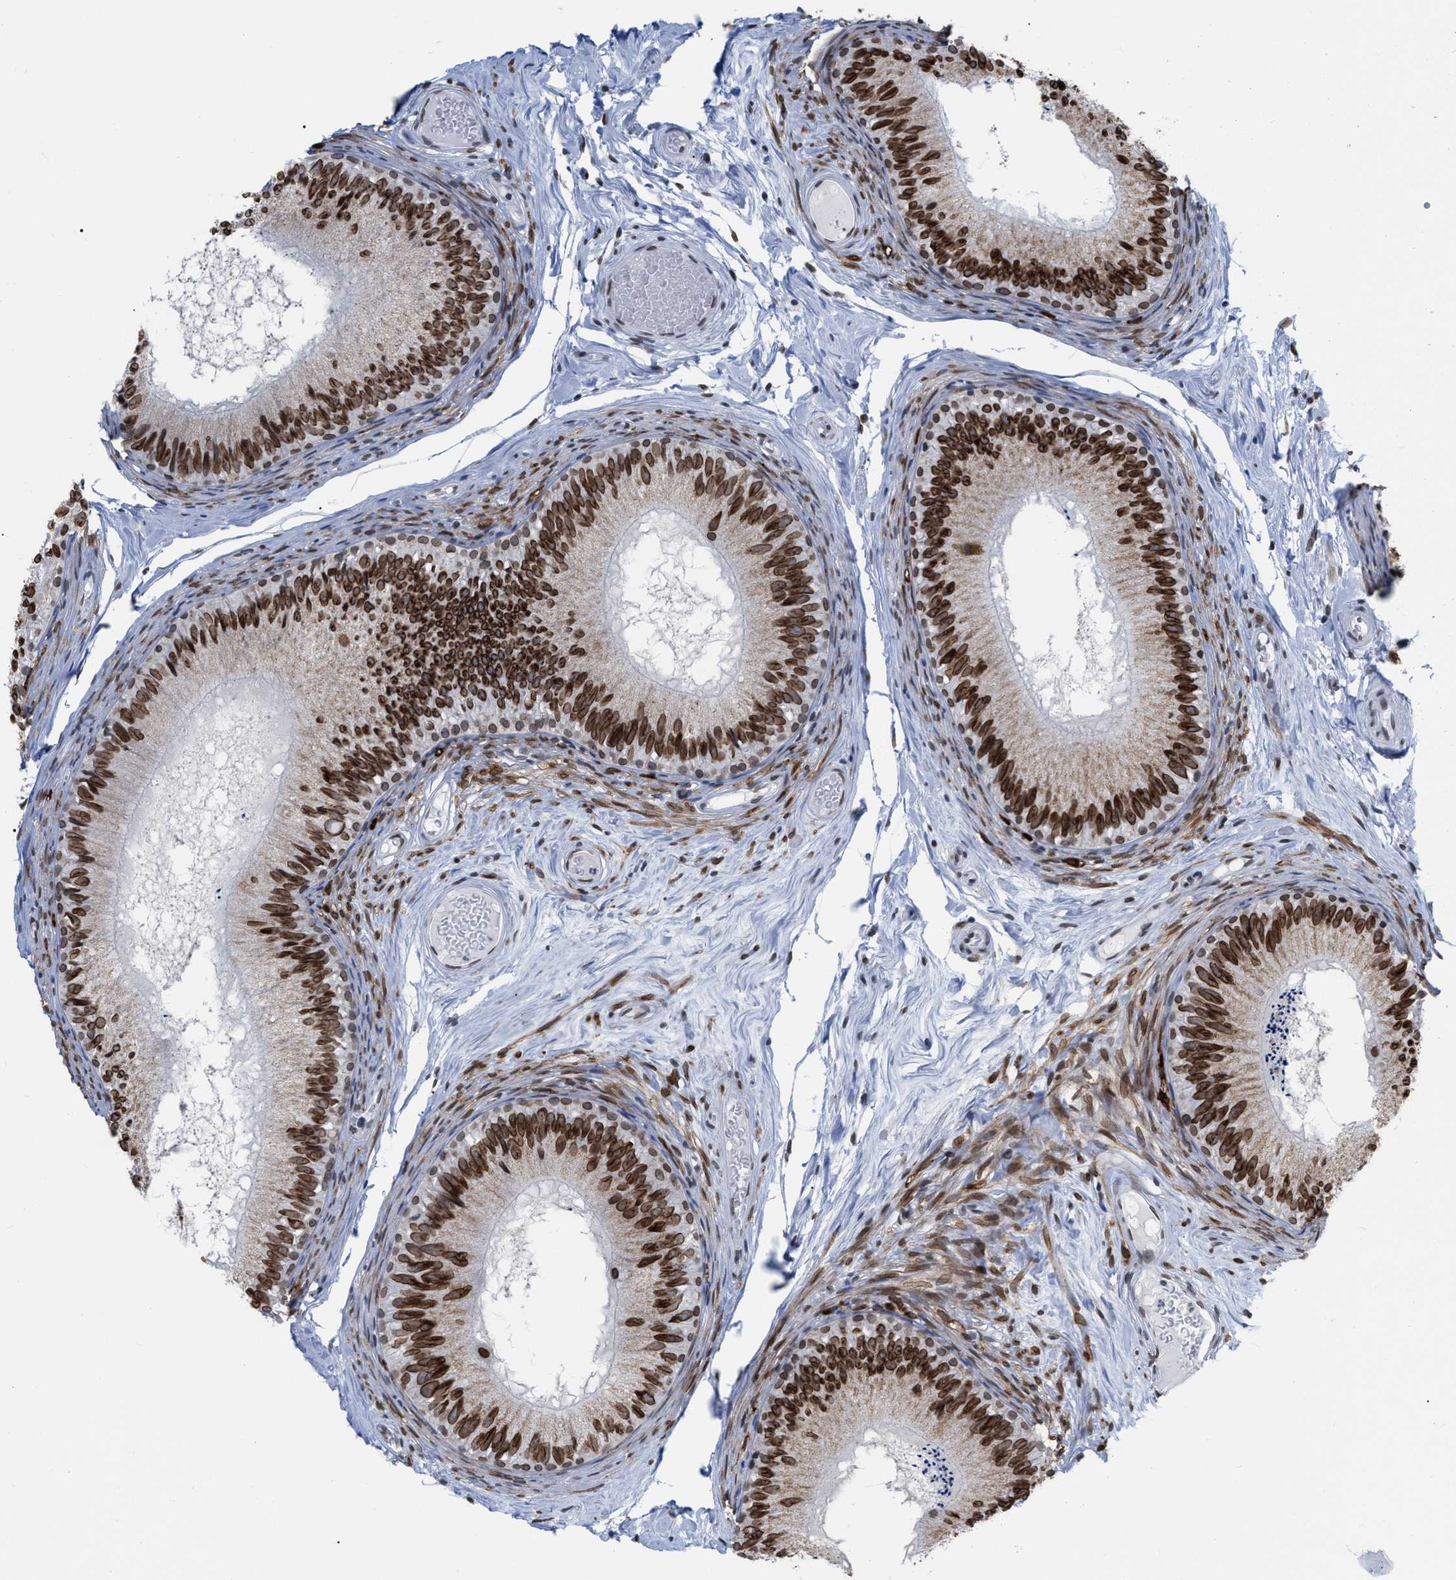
{"staining": {"intensity": "strong", "quantity": ">75%", "location": "cytoplasmic/membranous,nuclear"}, "tissue": "epididymis", "cell_type": "Glandular cells", "image_type": "normal", "snomed": [{"axis": "morphology", "description": "Normal tissue, NOS"}, {"axis": "topography", "description": "Epididymis"}], "caption": "Glandular cells exhibit strong cytoplasmic/membranous,nuclear staining in approximately >75% of cells in unremarkable epididymis.", "gene": "TPR", "patient": {"sex": "male", "age": 46}}